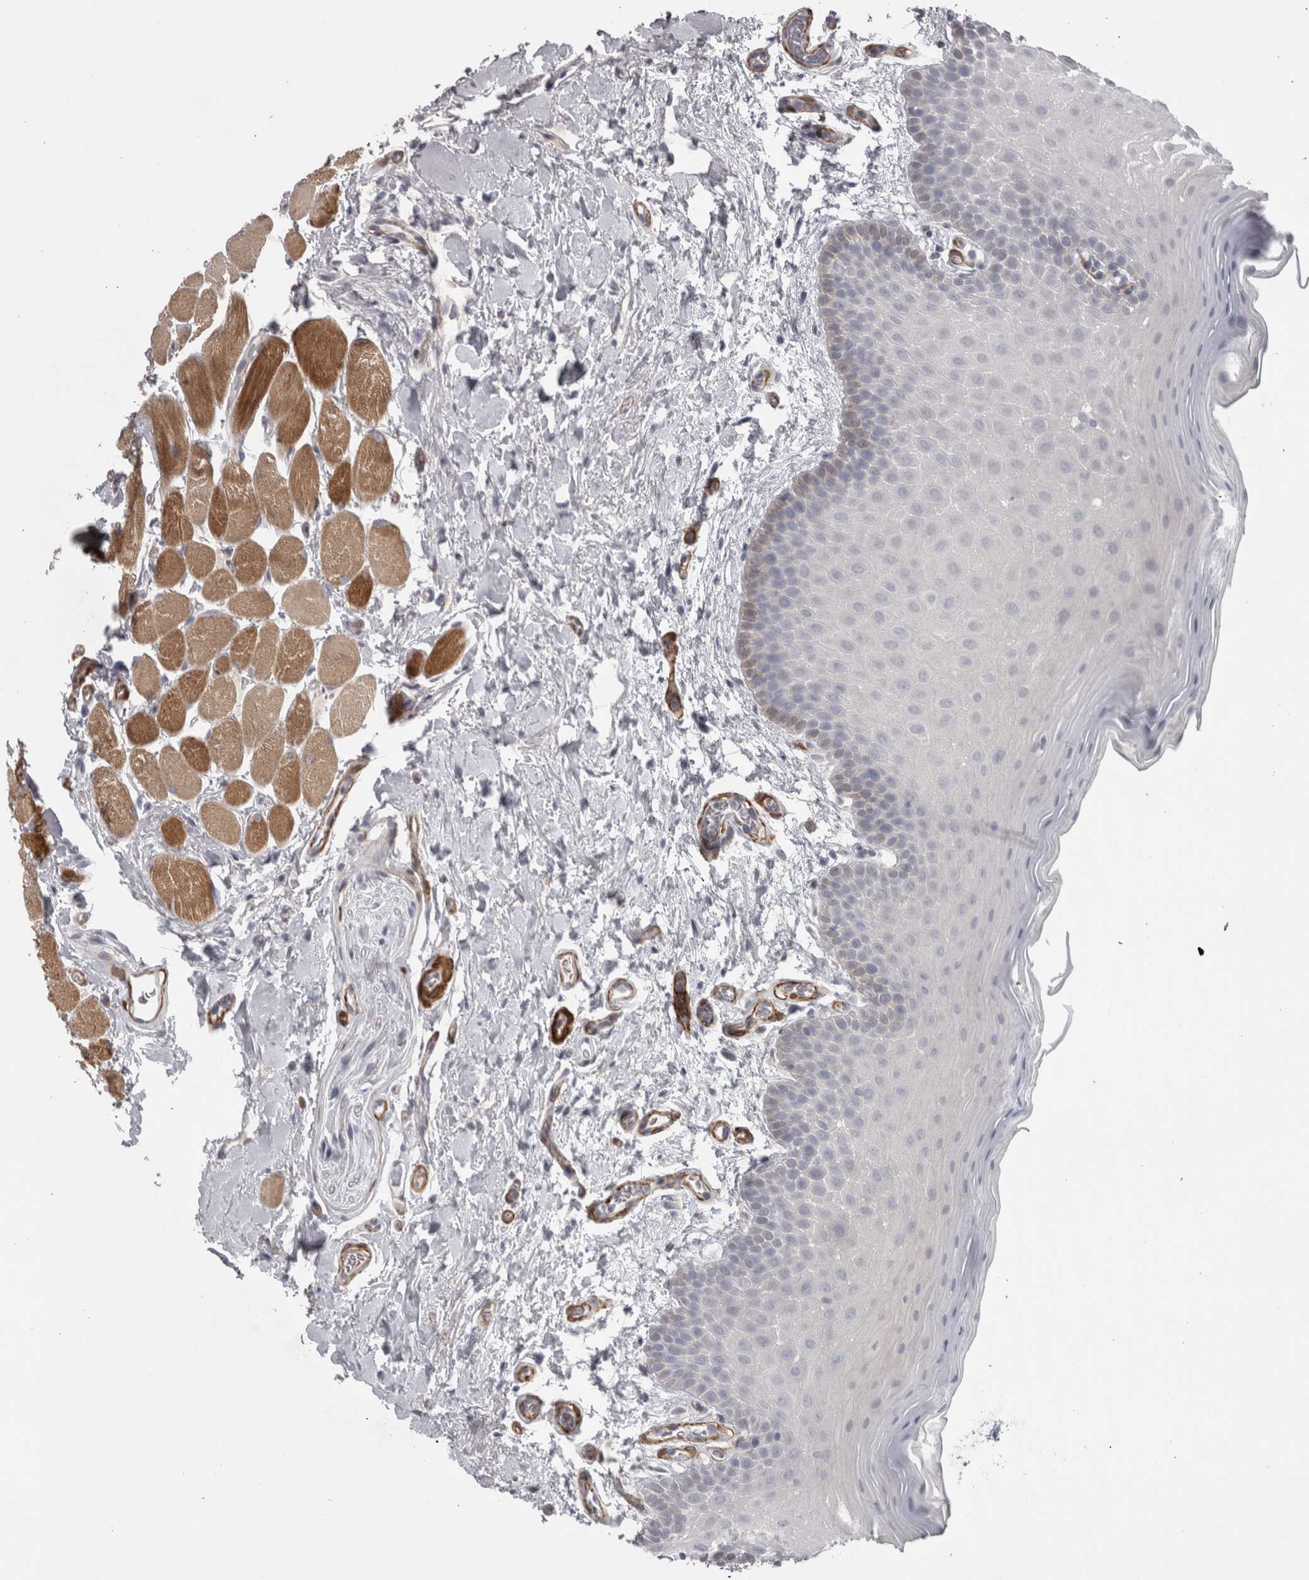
{"staining": {"intensity": "negative", "quantity": "none", "location": "none"}, "tissue": "oral mucosa", "cell_type": "Squamous epithelial cells", "image_type": "normal", "snomed": [{"axis": "morphology", "description": "Normal tissue, NOS"}, {"axis": "topography", "description": "Oral tissue"}], "caption": "This is an immunohistochemistry photomicrograph of unremarkable human oral mucosa. There is no expression in squamous epithelial cells.", "gene": "PPP1R12B", "patient": {"sex": "male", "age": 62}}